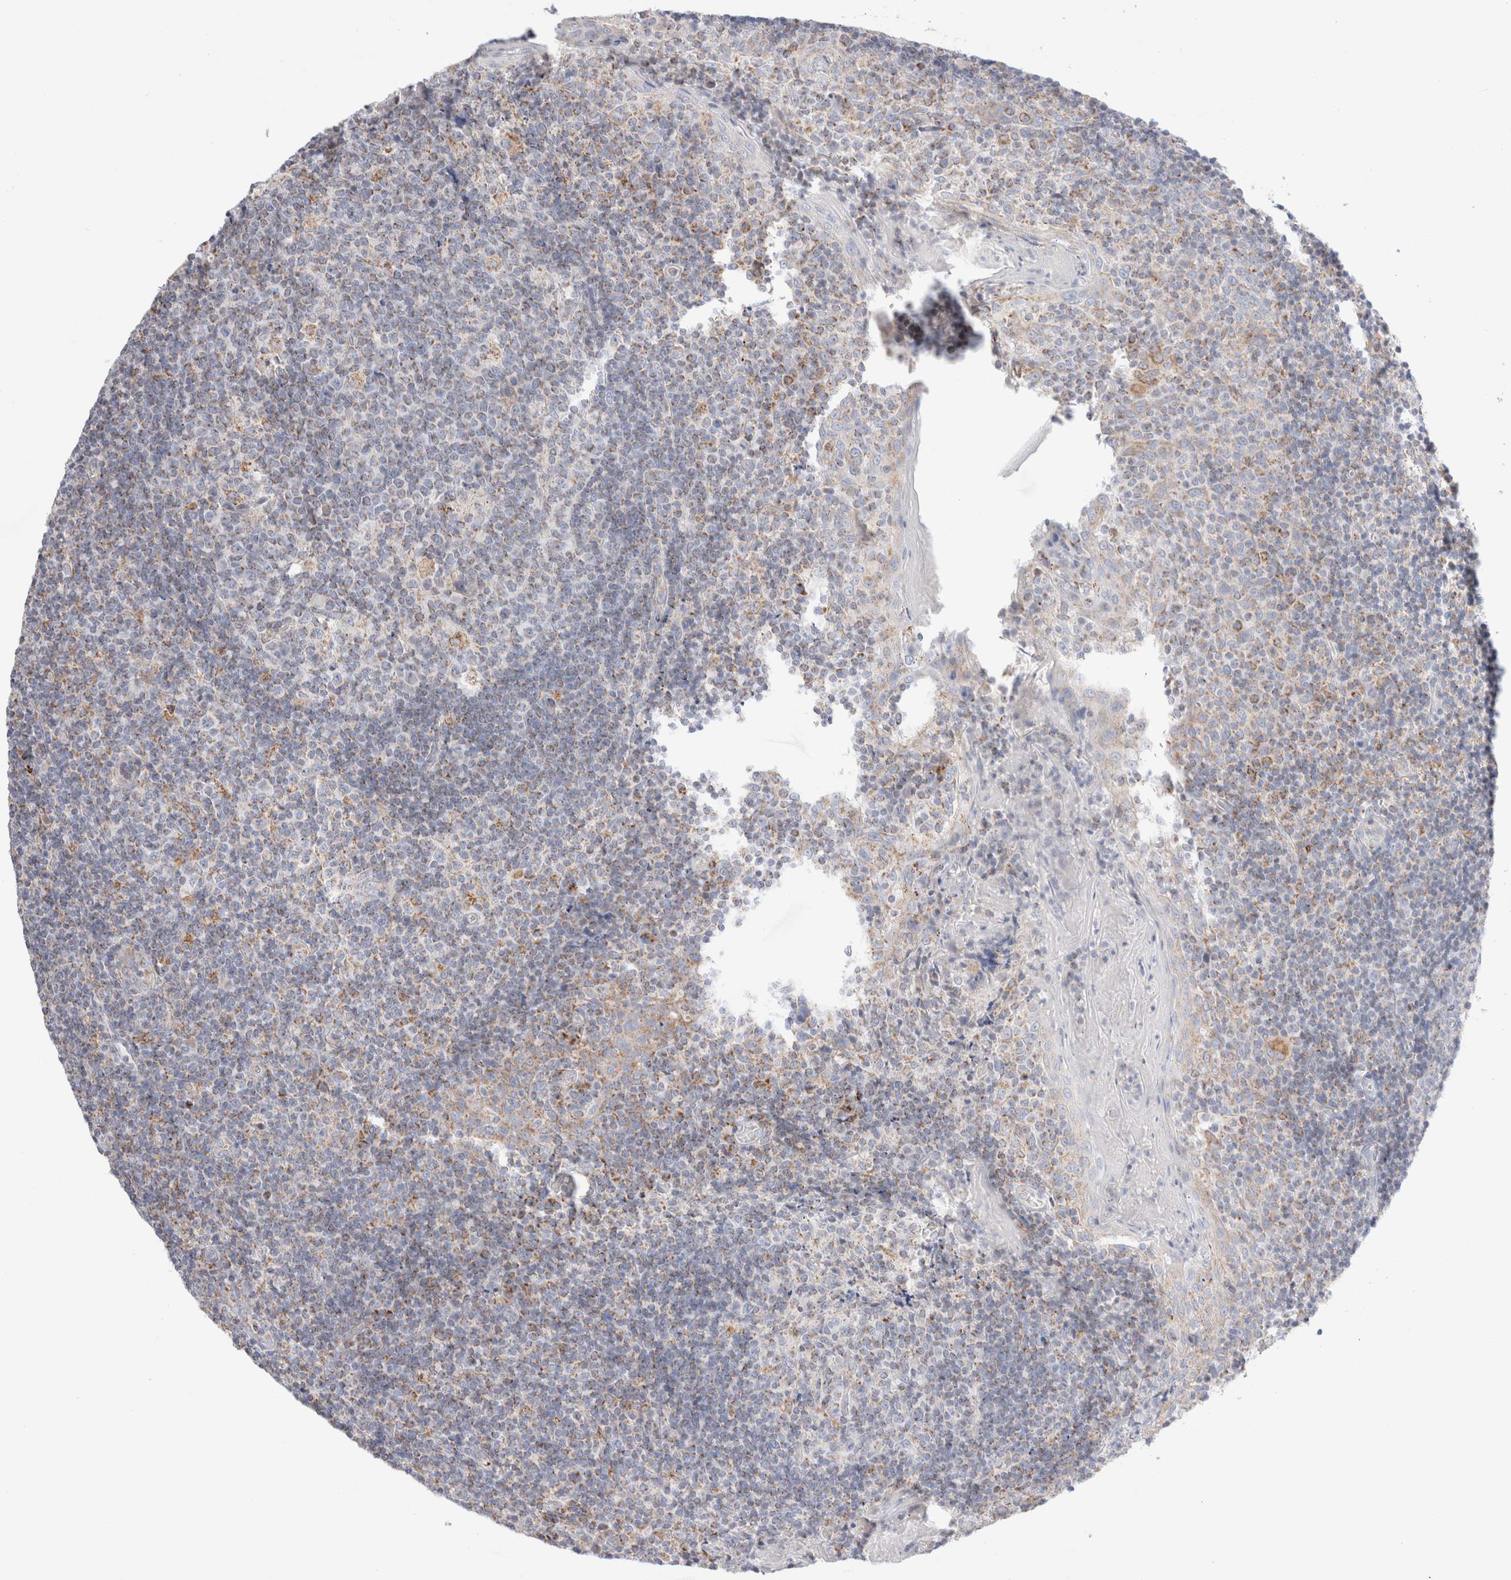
{"staining": {"intensity": "weak", "quantity": "<25%", "location": "cytoplasmic/membranous"}, "tissue": "tonsil", "cell_type": "Germinal center cells", "image_type": "normal", "snomed": [{"axis": "morphology", "description": "Normal tissue, NOS"}, {"axis": "topography", "description": "Tonsil"}], "caption": "Germinal center cells are negative for protein expression in benign human tonsil.", "gene": "ATP6V1C1", "patient": {"sex": "female", "age": 19}}